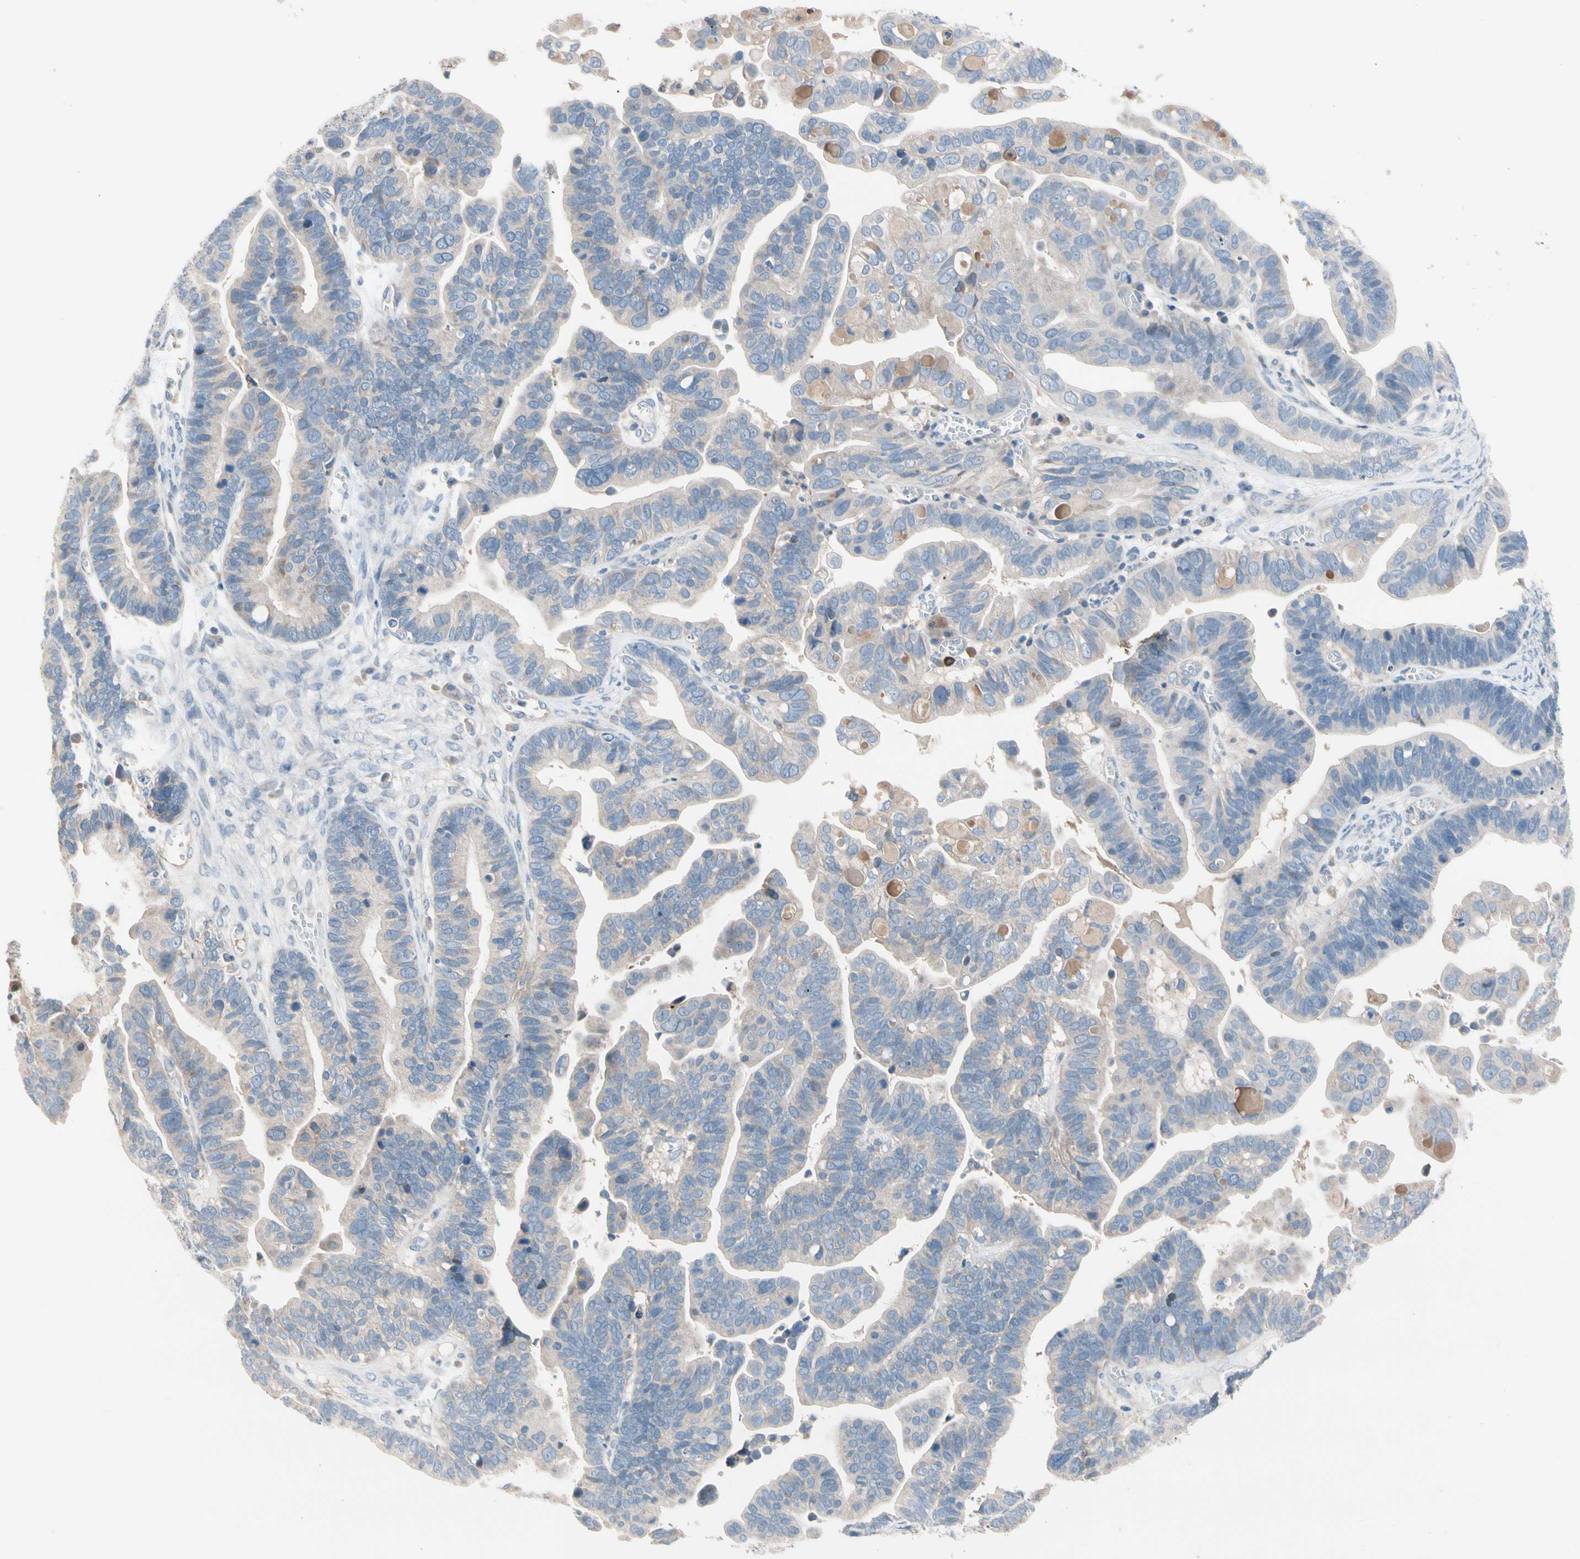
{"staining": {"intensity": "weak", "quantity": "25%-75%", "location": "cytoplasmic/membranous"}, "tissue": "ovarian cancer", "cell_type": "Tumor cells", "image_type": "cancer", "snomed": [{"axis": "morphology", "description": "Cystadenocarcinoma, serous, NOS"}, {"axis": "topography", "description": "Ovary"}], "caption": "The image exhibits immunohistochemical staining of ovarian serous cystadenocarcinoma. There is weak cytoplasmic/membranous positivity is seen in approximately 25%-75% of tumor cells. The staining was performed using DAB (3,3'-diaminobenzidine), with brown indicating positive protein expression. Nuclei are stained blue with hematoxylin.", "gene": "CASQ1", "patient": {"sex": "female", "age": 56}}